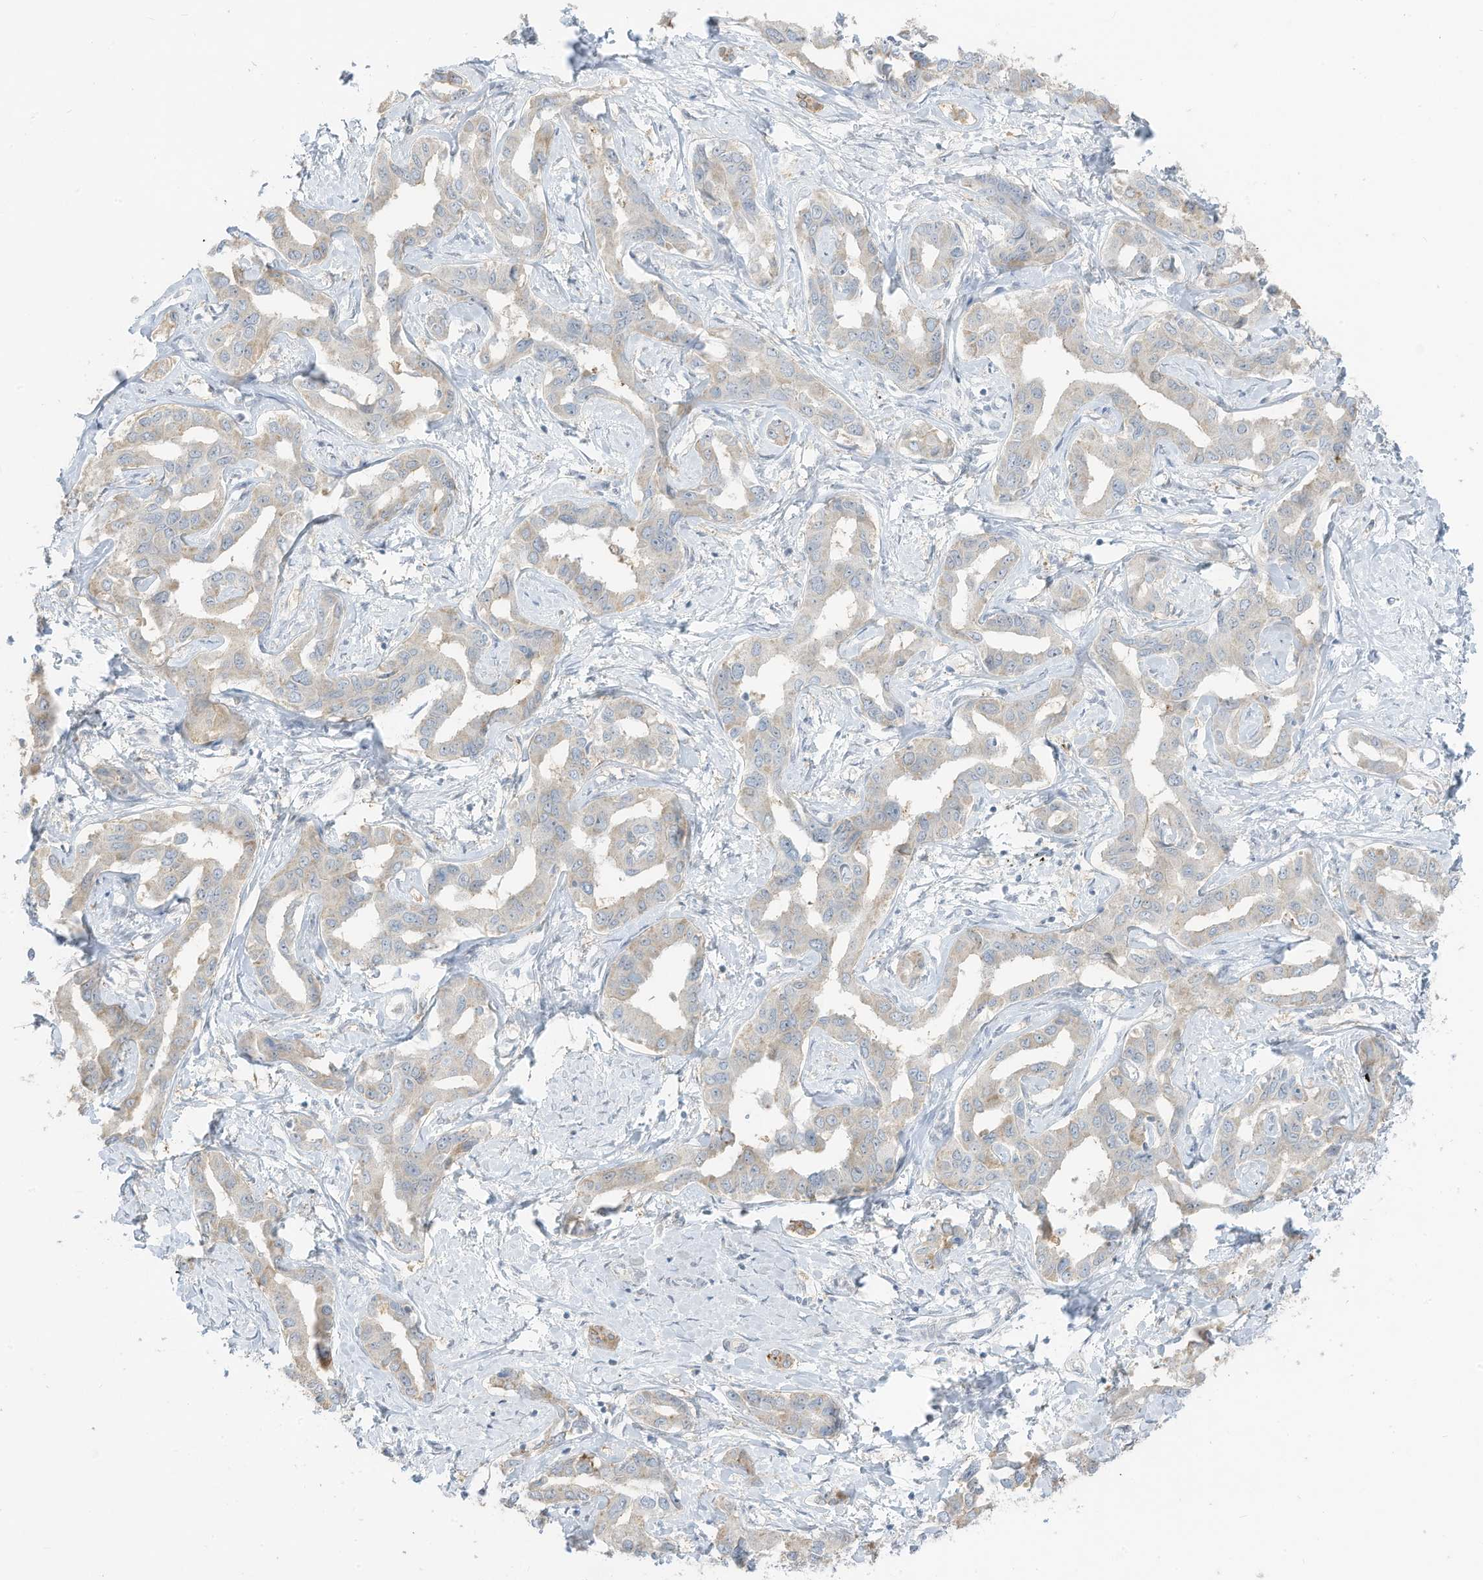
{"staining": {"intensity": "weak", "quantity": "<25%", "location": "cytoplasmic/membranous,nuclear"}, "tissue": "liver cancer", "cell_type": "Tumor cells", "image_type": "cancer", "snomed": [{"axis": "morphology", "description": "Cholangiocarcinoma"}, {"axis": "topography", "description": "Liver"}], "caption": "Tumor cells show no significant positivity in liver cholangiocarcinoma. (DAB (3,3'-diaminobenzidine) immunohistochemistry (IHC) visualized using brightfield microscopy, high magnification).", "gene": "ASPRV1", "patient": {"sex": "male", "age": 59}}